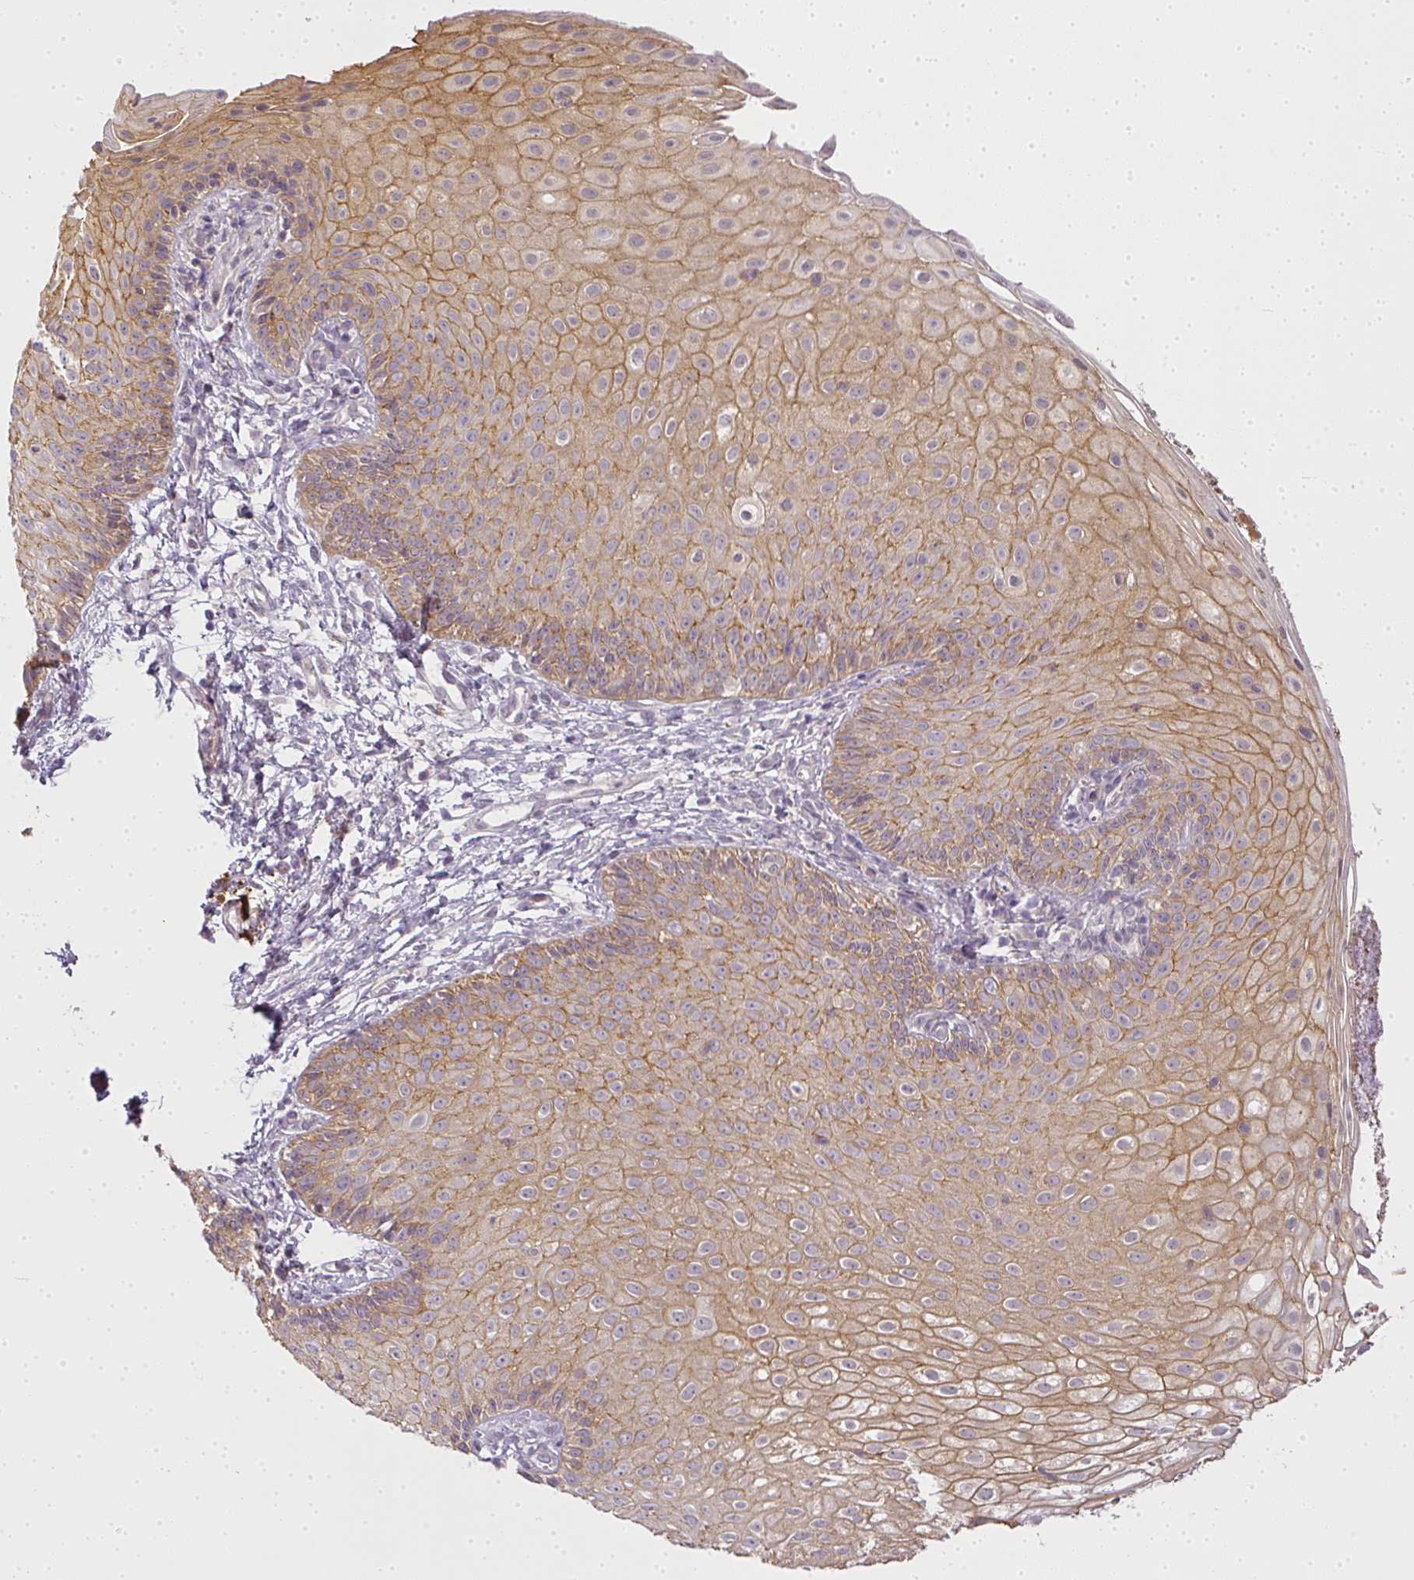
{"staining": {"intensity": "moderate", "quantity": ">75%", "location": "cytoplasmic/membranous"}, "tissue": "skin", "cell_type": "Epidermal cells", "image_type": "normal", "snomed": [{"axis": "morphology", "description": "Normal tissue, NOS"}, {"axis": "topography", "description": "Anal"}], "caption": "This image exhibits IHC staining of benign skin, with medium moderate cytoplasmic/membranous staining in about >75% of epidermal cells.", "gene": "MED19", "patient": {"sex": "male", "age": 80}}